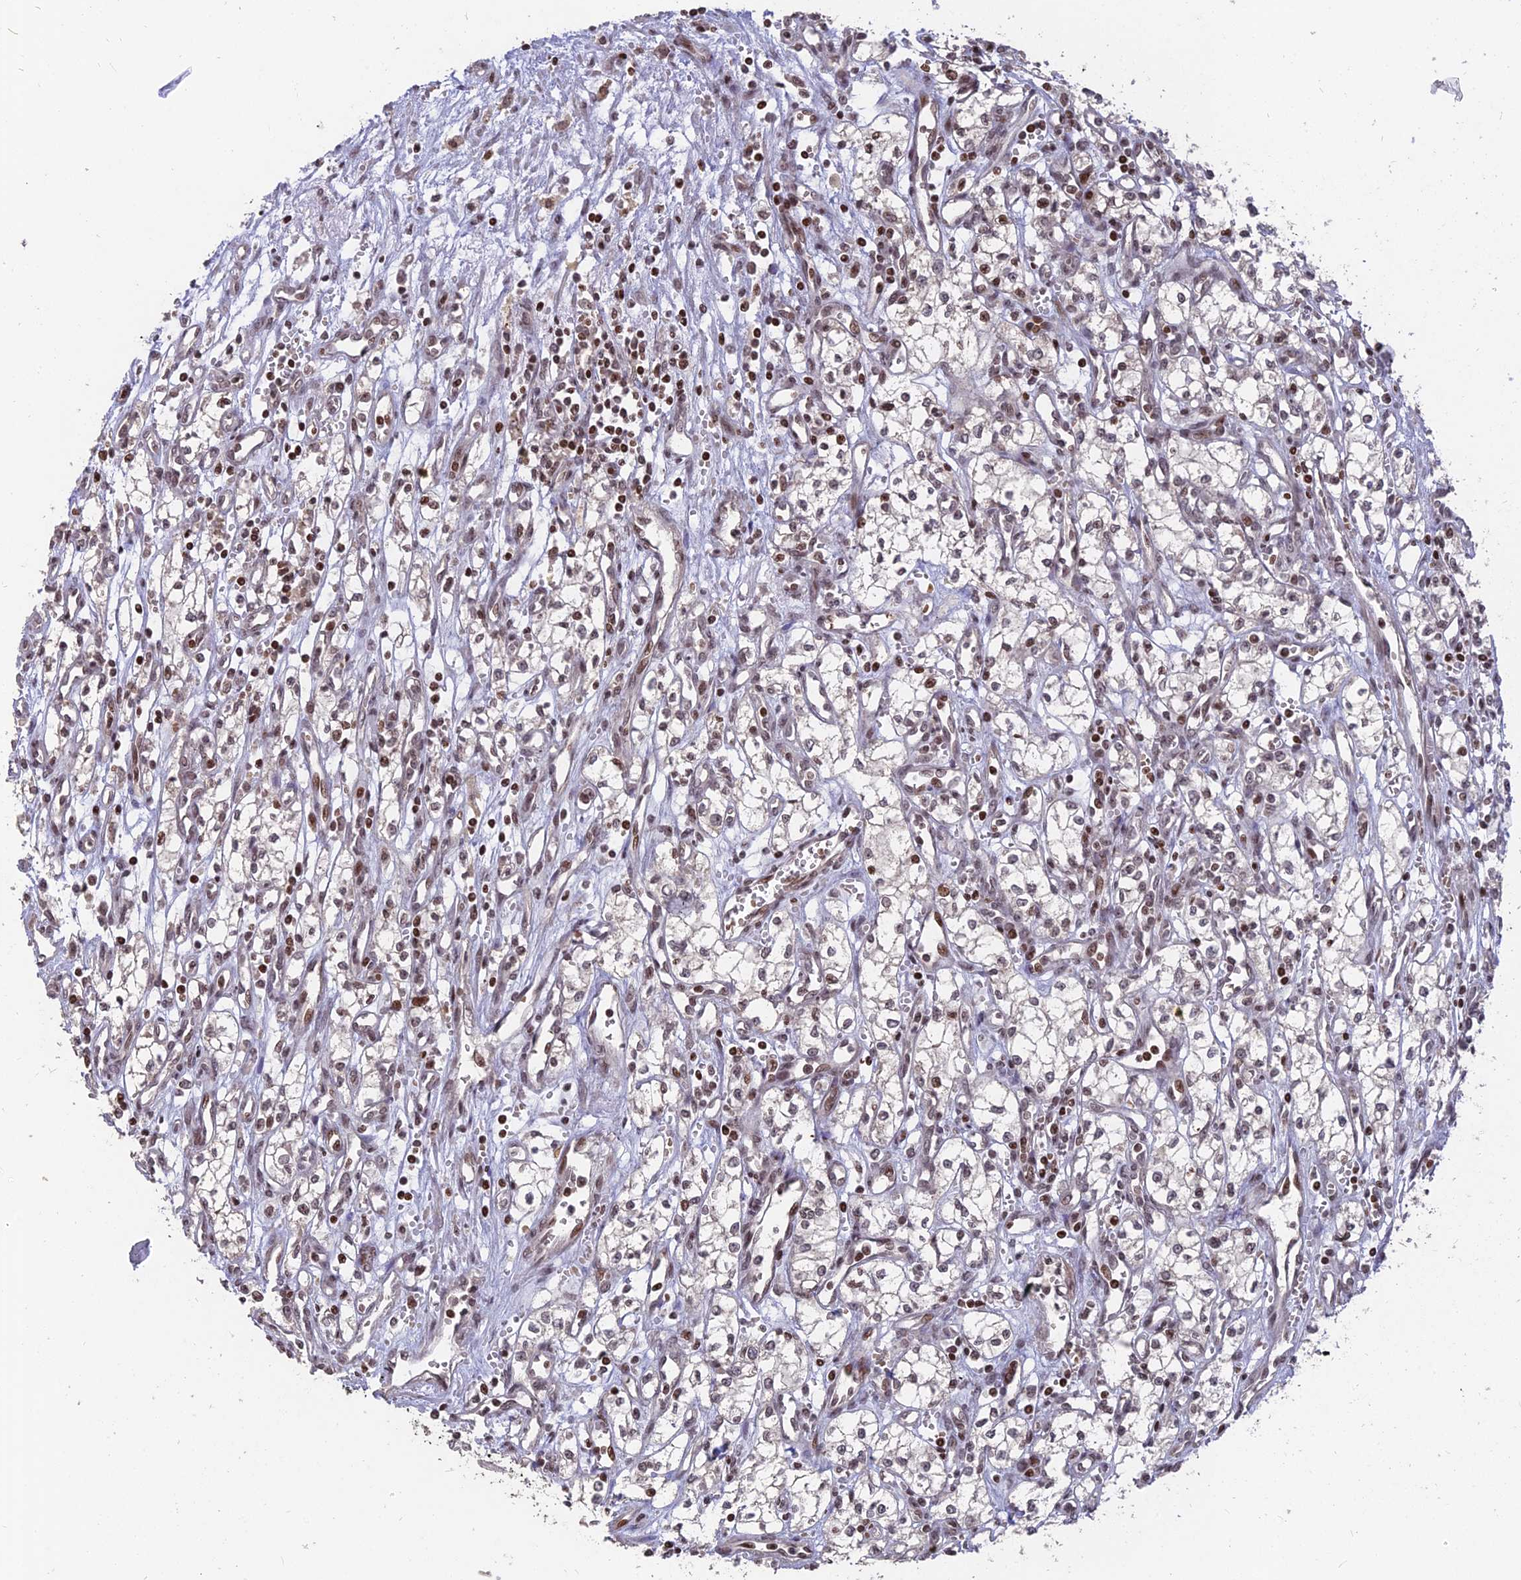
{"staining": {"intensity": "weak", "quantity": "<25%", "location": "nuclear"}, "tissue": "renal cancer", "cell_type": "Tumor cells", "image_type": "cancer", "snomed": [{"axis": "morphology", "description": "Adenocarcinoma, NOS"}, {"axis": "topography", "description": "Kidney"}], "caption": "Immunohistochemistry (IHC) of human renal cancer displays no positivity in tumor cells. (Brightfield microscopy of DAB (3,3'-diaminobenzidine) immunohistochemistry at high magnification).", "gene": "NR1H3", "patient": {"sex": "male", "age": 59}}